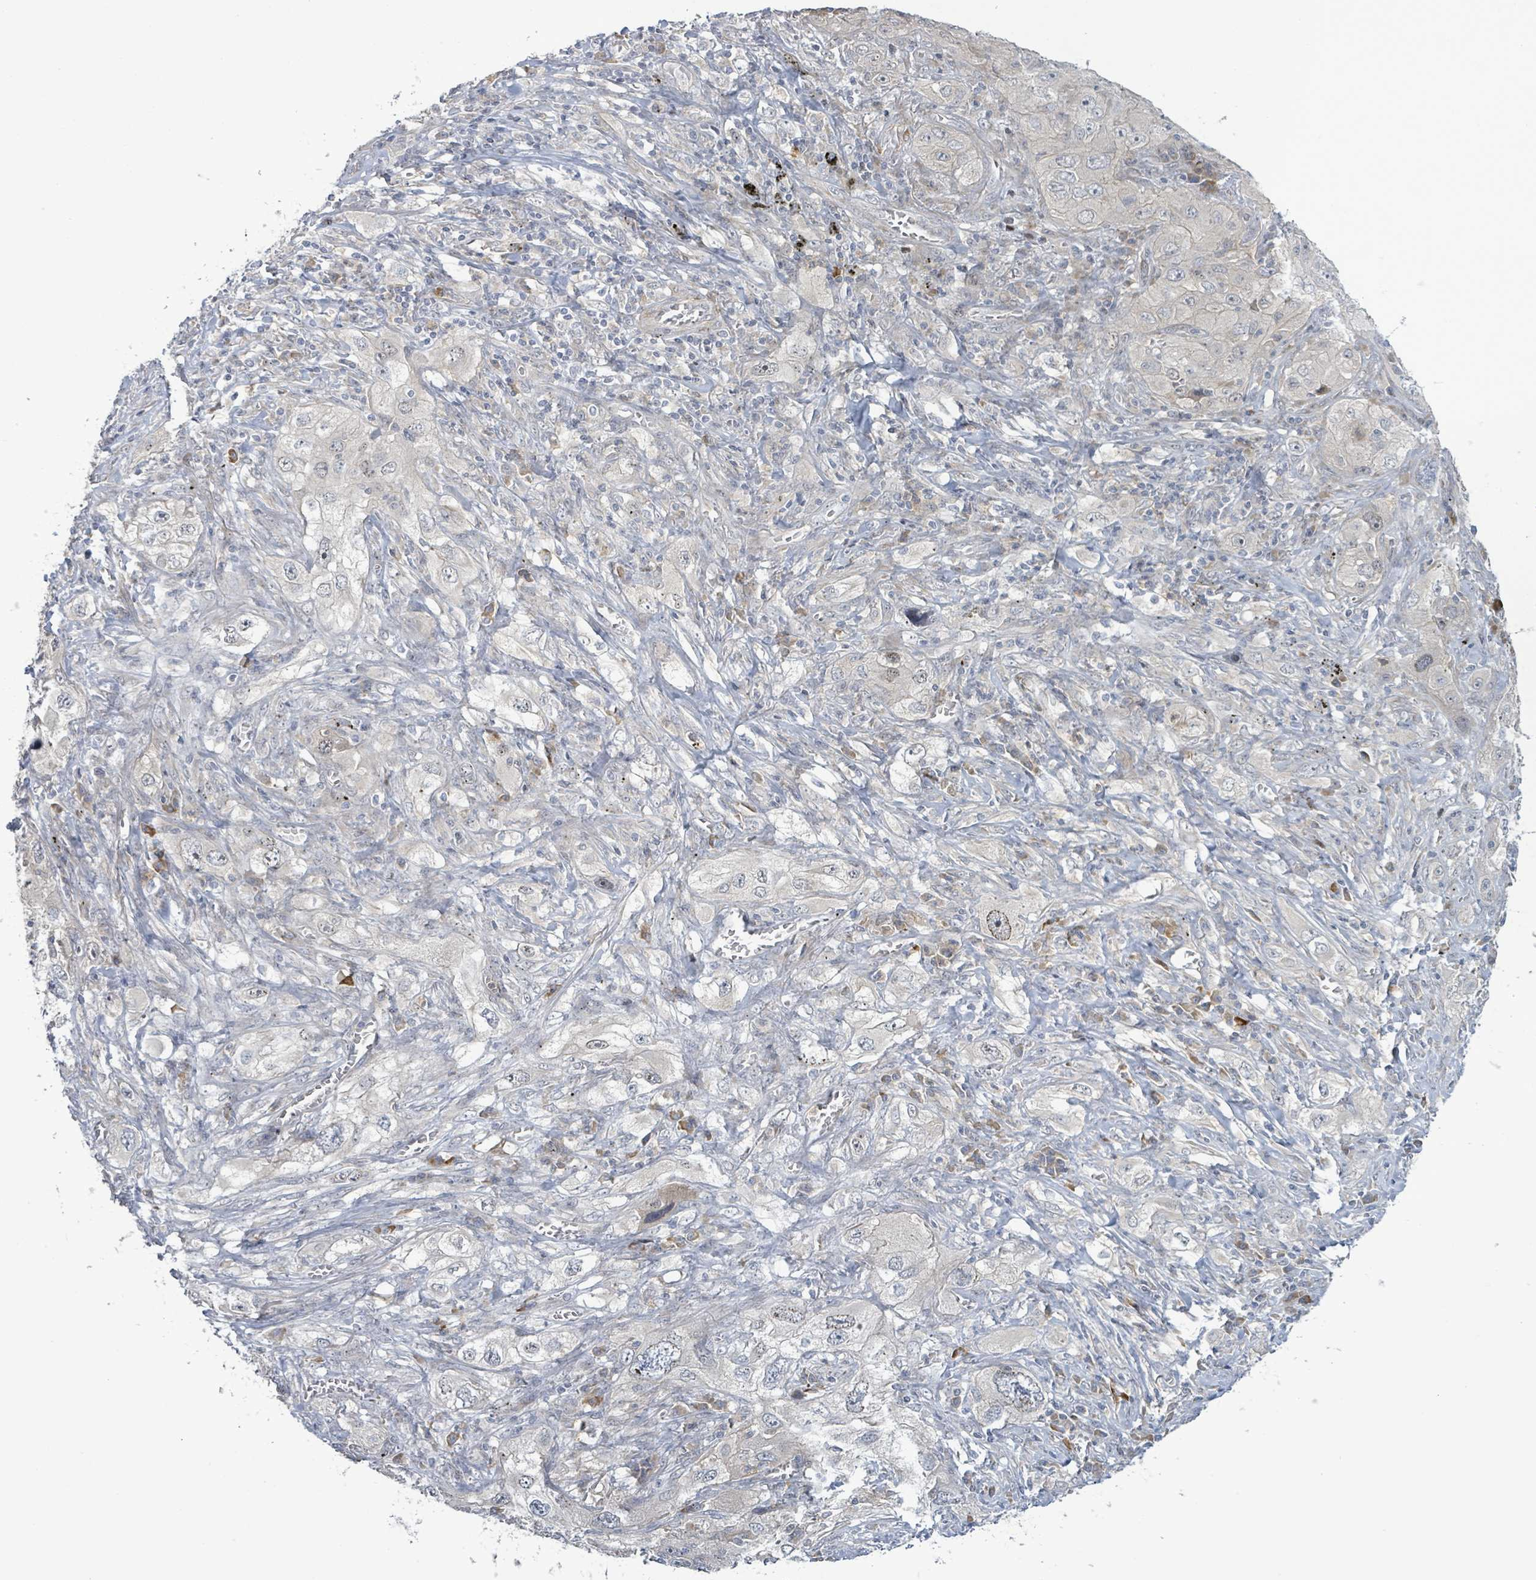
{"staining": {"intensity": "negative", "quantity": "none", "location": "none"}, "tissue": "lung cancer", "cell_type": "Tumor cells", "image_type": "cancer", "snomed": [{"axis": "morphology", "description": "Squamous cell carcinoma, NOS"}, {"axis": "topography", "description": "Lung"}], "caption": "The photomicrograph demonstrates no significant expression in tumor cells of lung cancer.", "gene": "SLIT3", "patient": {"sex": "female", "age": 69}}